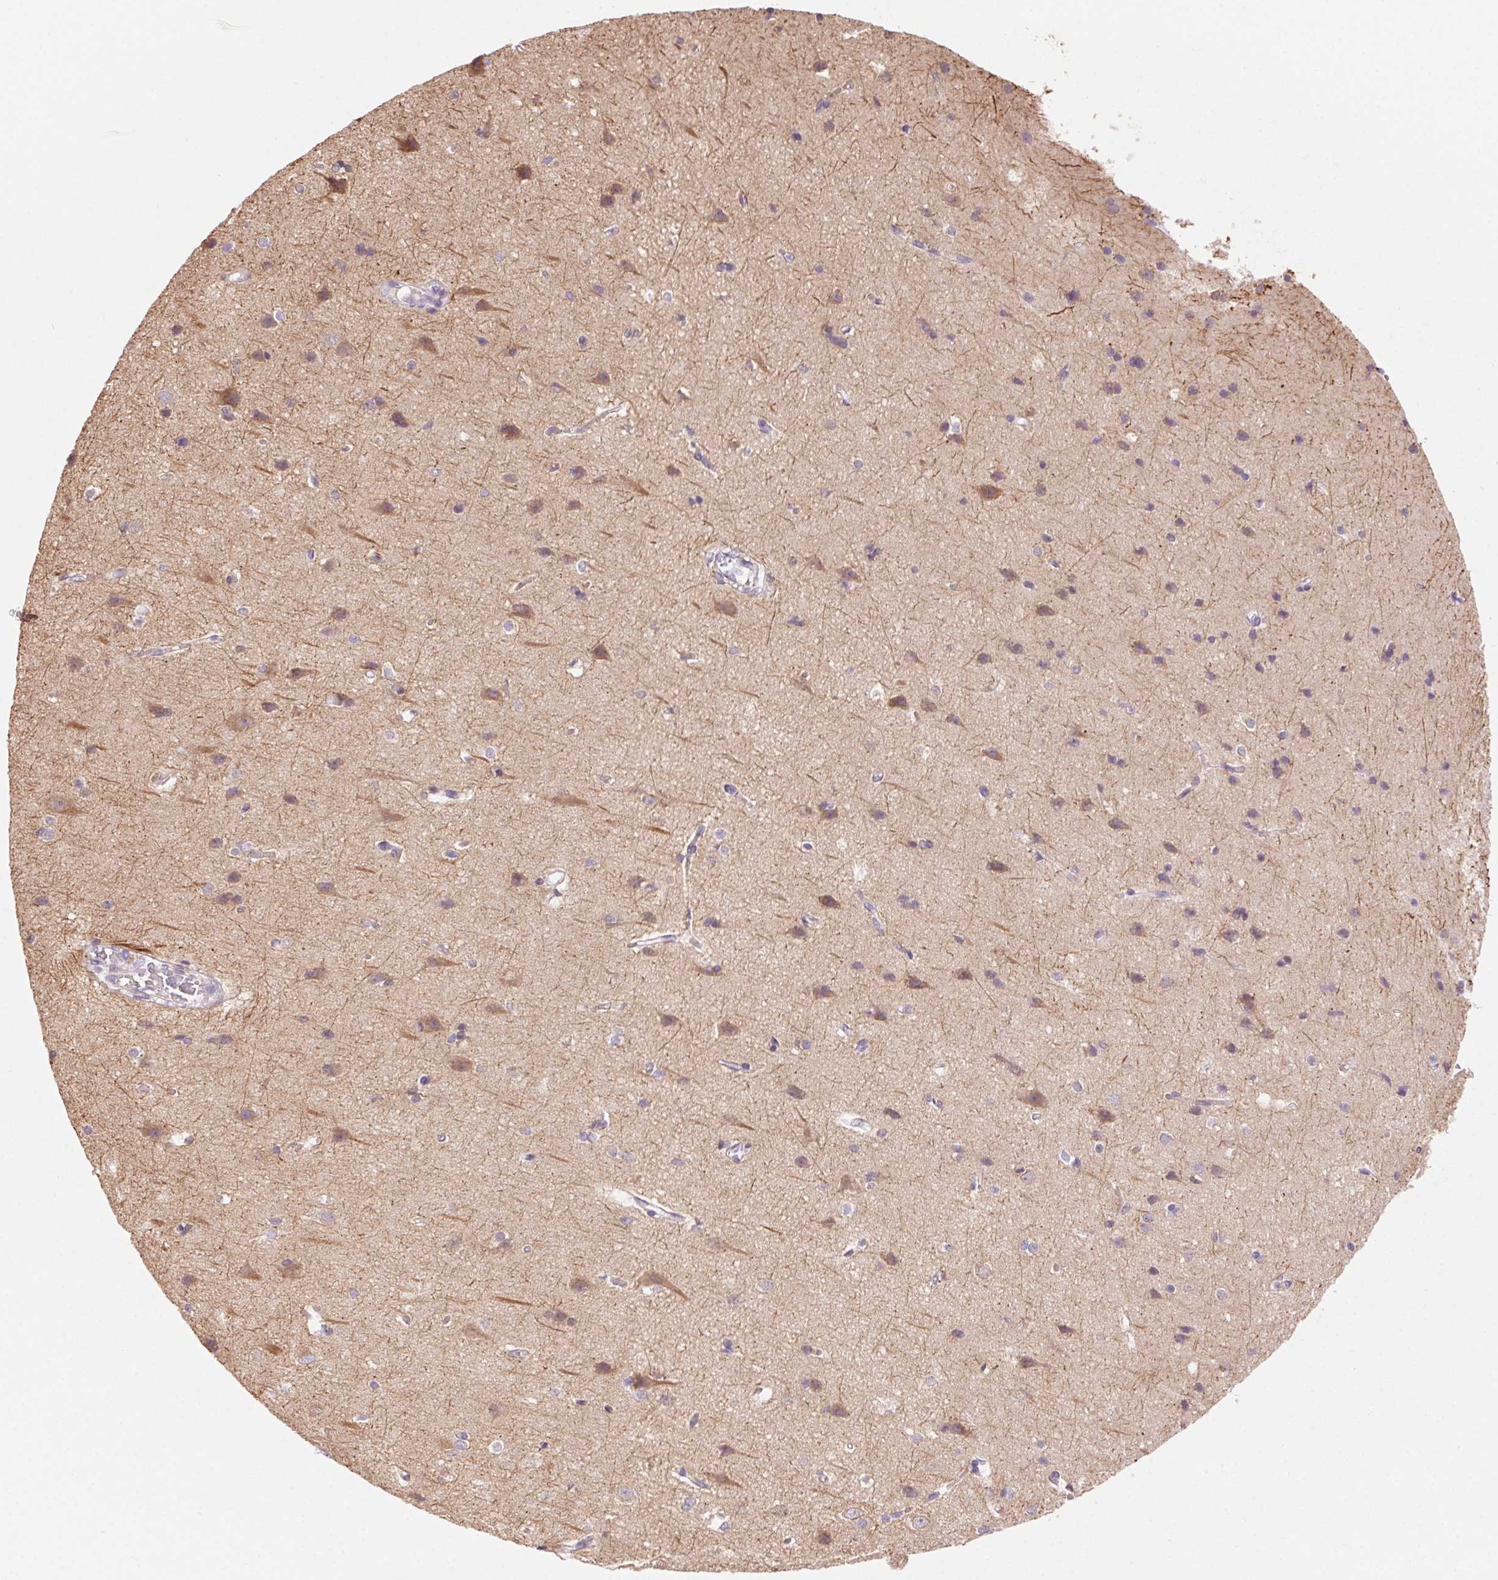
{"staining": {"intensity": "weak", "quantity": "<25%", "location": "cytoplasmic/membranous"}, "tissue": "cerebral cortex", "cell_type": "Endothelial cells", "image_type": "normal", "snomed": [{"axis": "morphology", "description": "Normal tissue, NOS"}, {"axis": "topography", "description": "Cerebral cortex"}], "caption": "IHC photomicrograph of benign cerebral cortex: human cerebral cortex stained with DAB reveals no significant protein expression in endothelial cells.", "gene": "SYT11", "patient": {"sex": "male", "age": 37}}